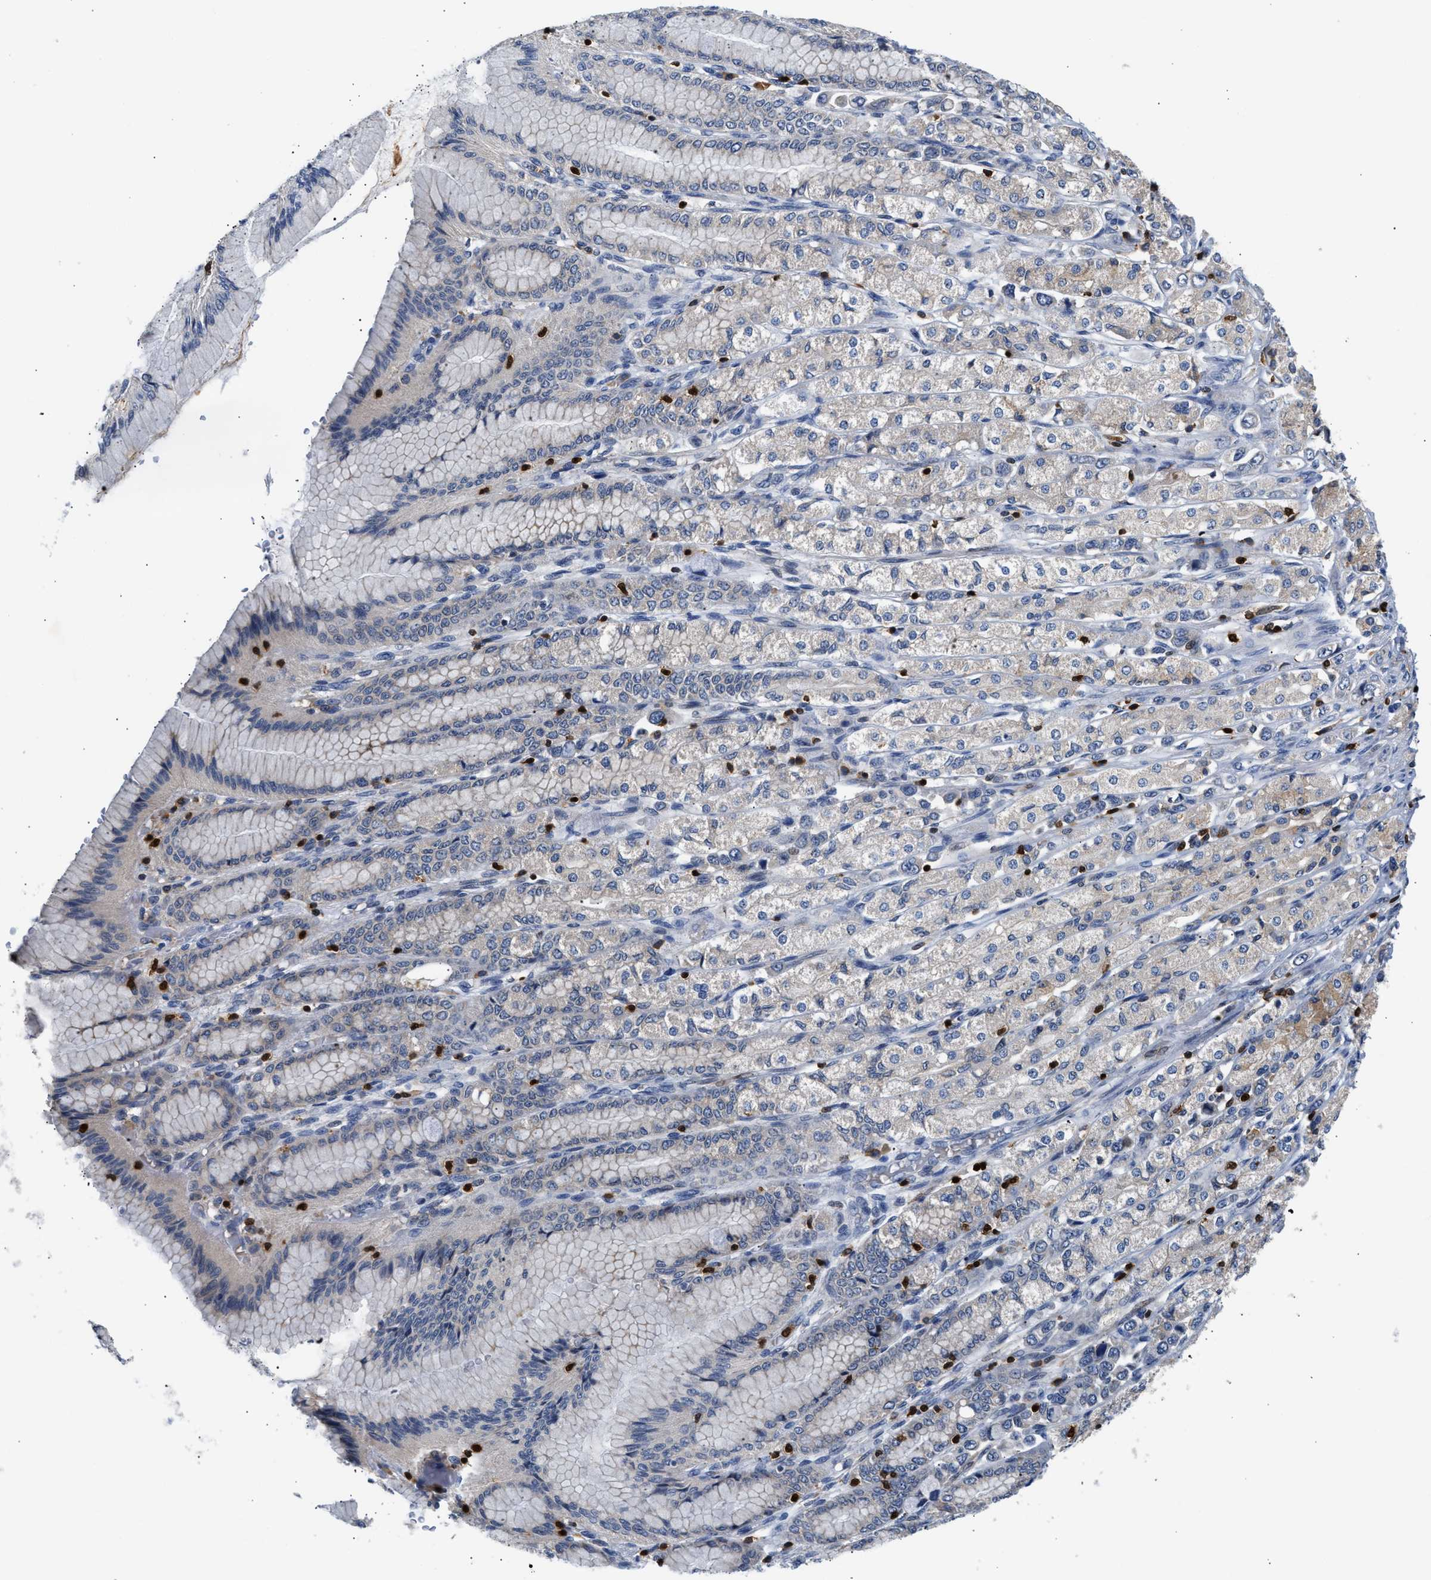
{"staining": {"intensity": "weak", "quantity": "<25%", "location": "cytoplasmic/membranous"}, "tissue": "stomach cancer", "cell_type": "Tumor cells", "image_type": "cancer", "snomed": [{"axis": "morphology", "description": "Adenocarcinoma, NOS"}, {"axis": "topography", "description": "Stomach"}], "caption": "The histopathology image reveals no staining of tumor cells in adenocarcinoma (stomach).", "gene": "SLIT2", "patient": {"sex": "female", "age": 65}}